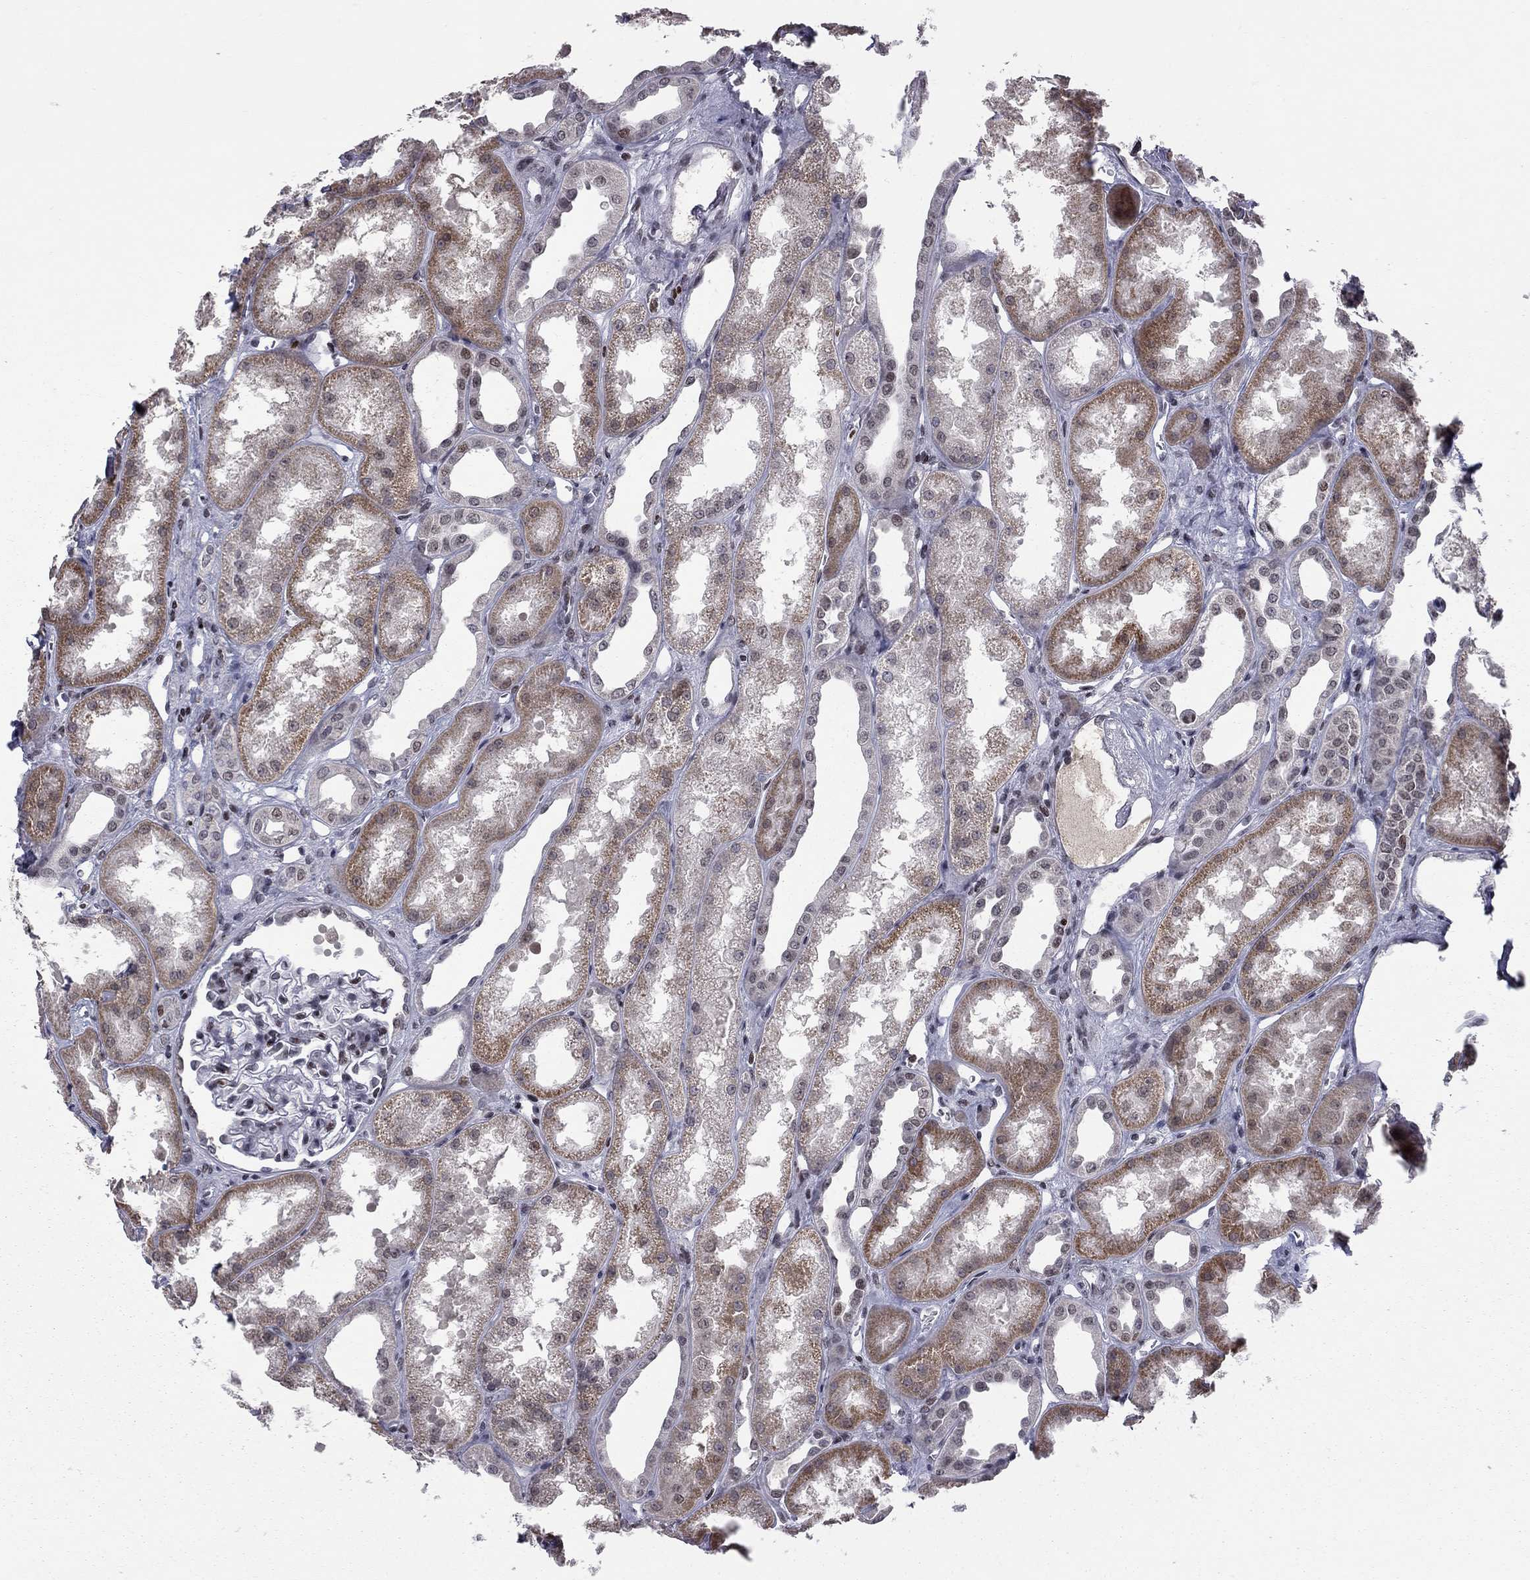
{"staining": {"intensity": "strong", "quantity": "<25%", "location": "nuclear"}, "tissue": "kidney", "cell_type": "Cells in glomeruli", "image_type": "normal", "snomed": [{"axis": "morphology", "description": "Normal tissue, NOS"}, {"axis": "topography", "description": "Kidney"}], "caption": "Strong nuclear staining for a protein is seen in about <25% of cells in glomeruli of benign kidney using immunohistochemistry (IHC).", "gene": "RNASEH2C", "patient": {"sex": "male", "age": 61}}